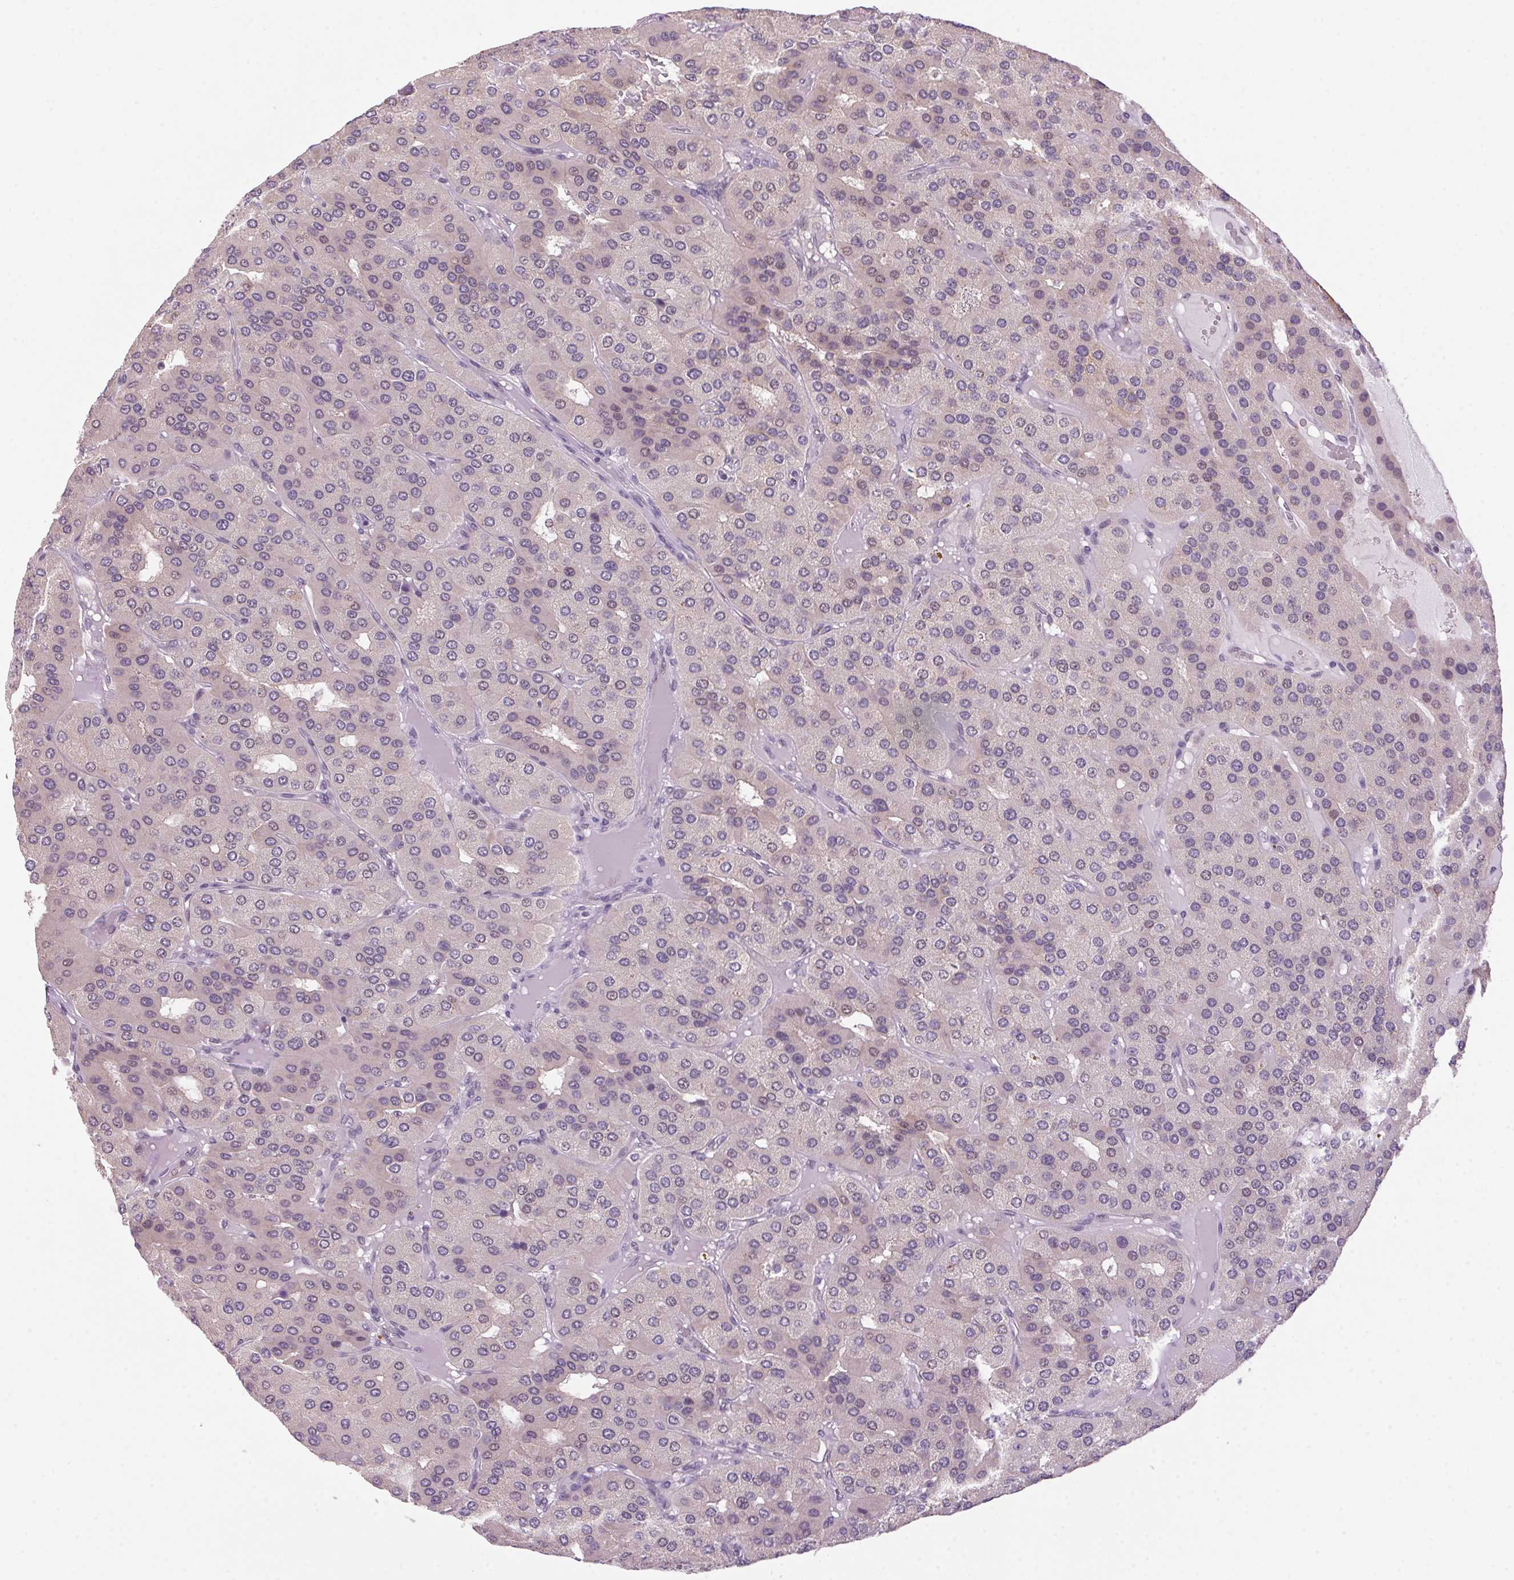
{"staining": {"intensity": "negative", "quantity": "none", "location": "none"}, "tissue": "parathyroid gland", "cell_type": "Glandular cells", "image_type": "normal", "snomed": [{"axis": "morphology", "description": "Normal tissue, NOS"}, {"axis": "morphology", "description": "Adenoma, NOS"}, {"axis": "topography", "description": "Parathyroid gland"}], "caption": "Immunohistochemistry histopathology image of unremarkable parathyroid gland: parathyroid gland stained with DAB (3,3'-diaminobenzidine) exhibits no significant protein staining in glandular cells.", "gene": "AKR1E2", "patient": {"sex": "female", "age": 86}}